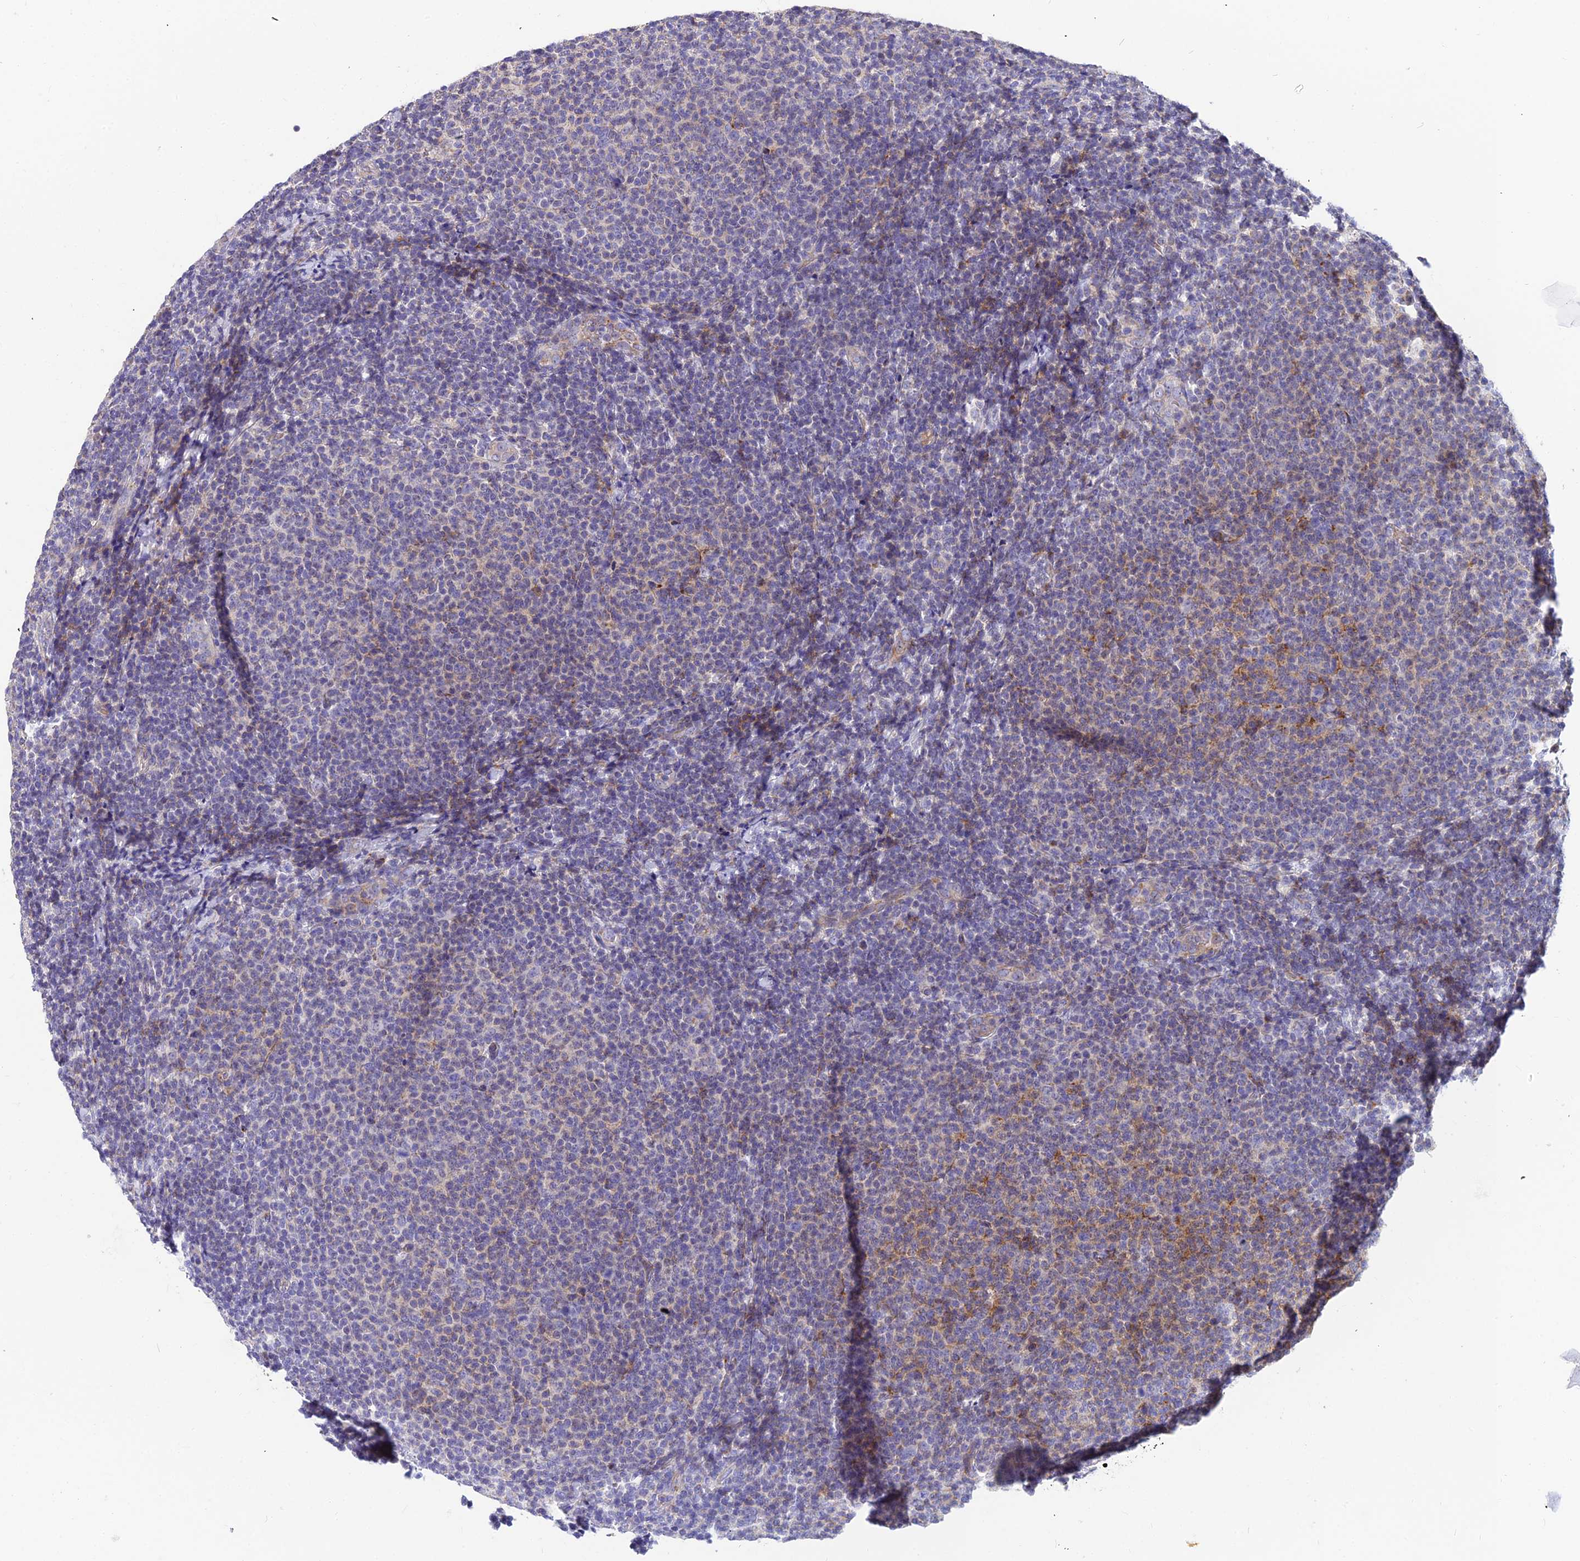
{"staining": {"intensity": "moderate", "quantity": "<25%", "location": "cytoplasmic/membranous"}, "tissue": "lymphoma", "cell_type": "Tumor cells", "image_type": "cancer", "snomed": [{"axis": "morphology", "description": "Malignant lymphoma, non-Hodgkin's type, Low grade"}, {"axis": "topography", "description": "Lymph node"}], "caption": "This photomicrograph reveals lymphoma stained with immunohistochemistry to label a protein in brown. The cytoplasmic/membranous of tumor cells show moderate positivity for the protein. Nuclei are counter-stained blue.", "gene": "ASPHD1", "patient": {"sex": "male", "age": 66}}